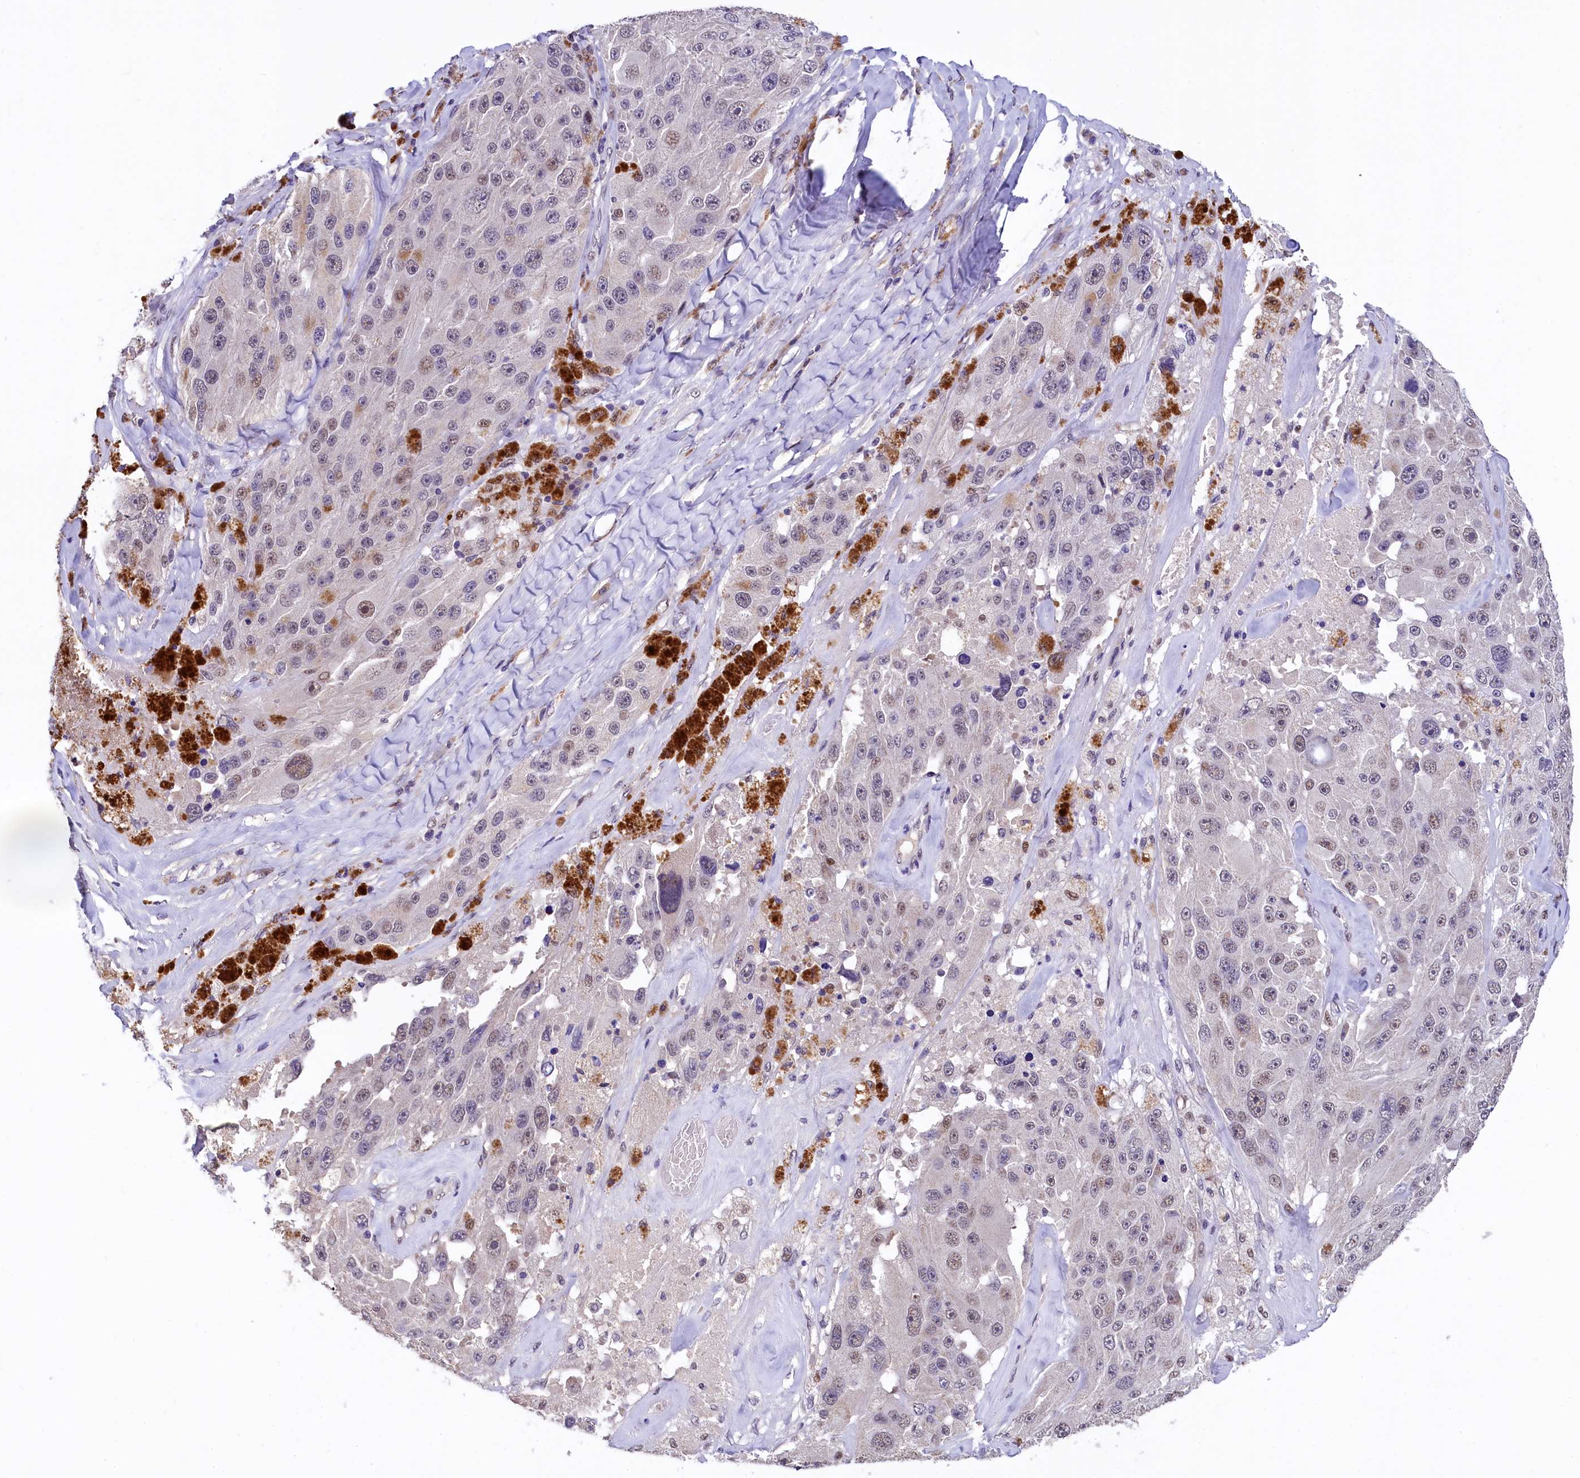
{"staining": {"intensity": "negative", "quantity": "none", "location": "none"}, "tissue": "melanoma", "cell_type": "Tumor cells", "image_type": "cancer", "snomed": [{"axis": "morphology", "description": "Malignant melanoma, Metastatic site"}, {"axis": "topography", "description": "Lymph node"}], "caption": "IHC of malignant melanoma (metastatic site) shows no staining in tumor cells.", "gene": "HECTD4", "patient": {"sex": "male", "age": 62}}